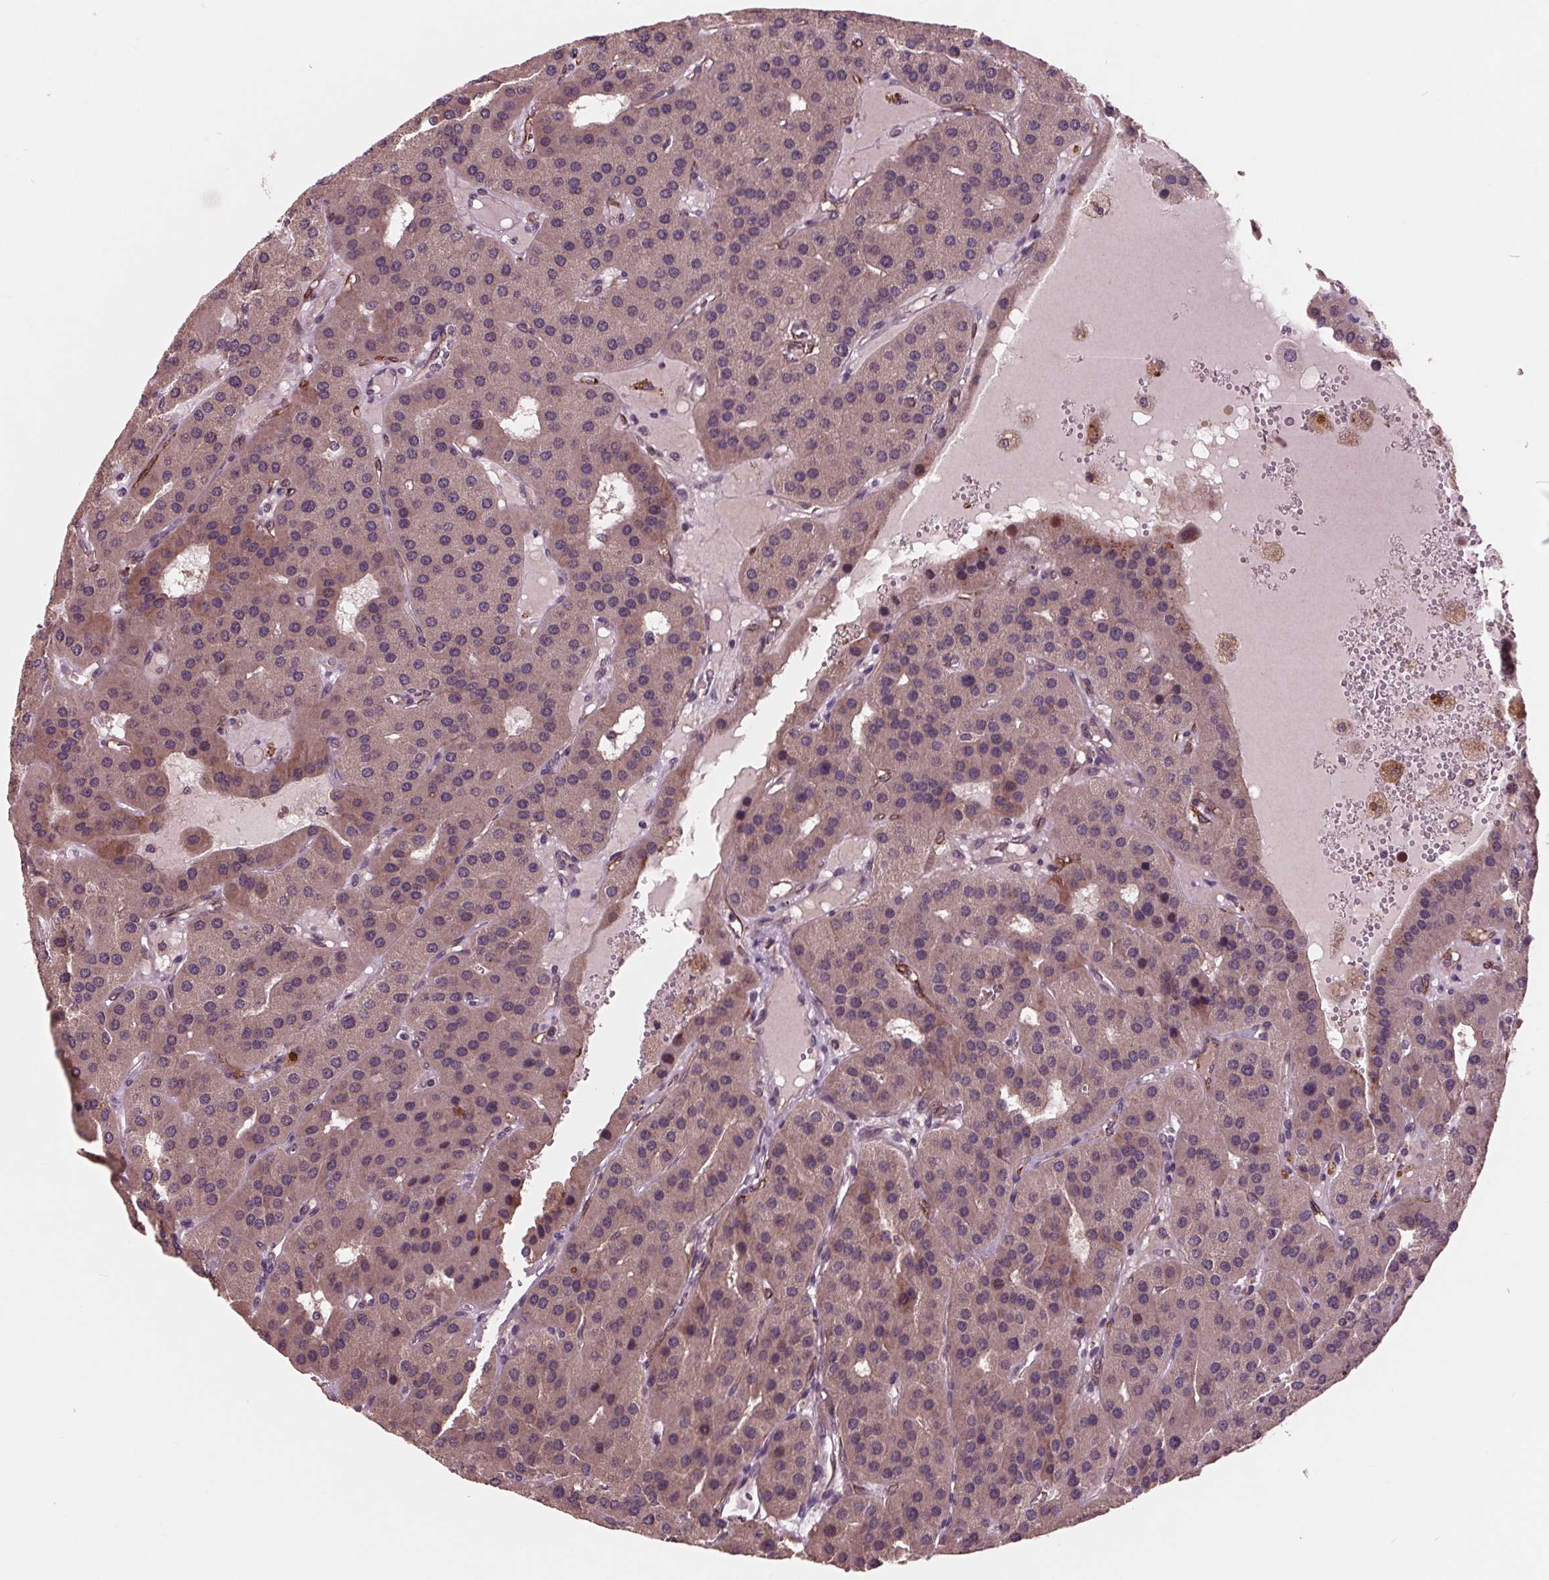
{"staining": {"intensity": "weak", "quantity": "<25%", "location": "cytoplasmic/membranous"}, "tissue": "parathyroid gland", "cell_type": "Glandular cells", "image_type": "normal", "snomed": [{"axis": "morphology", "description": "Normal tissue, NOS"}, {"axis": "morphology", "description": "Adenoma, NOS"}, {"axis": "topography", "description": "Parathyroid gland"}], "caption": "A histopathology image of parathyroid gland stained for a protein exhibits no brown staining in glandular cells. (DAB immunohistochemistry with hematoxylin counter stain).", "gene": "MAPK8", "patient": {"sex": "female", "age": 86}}